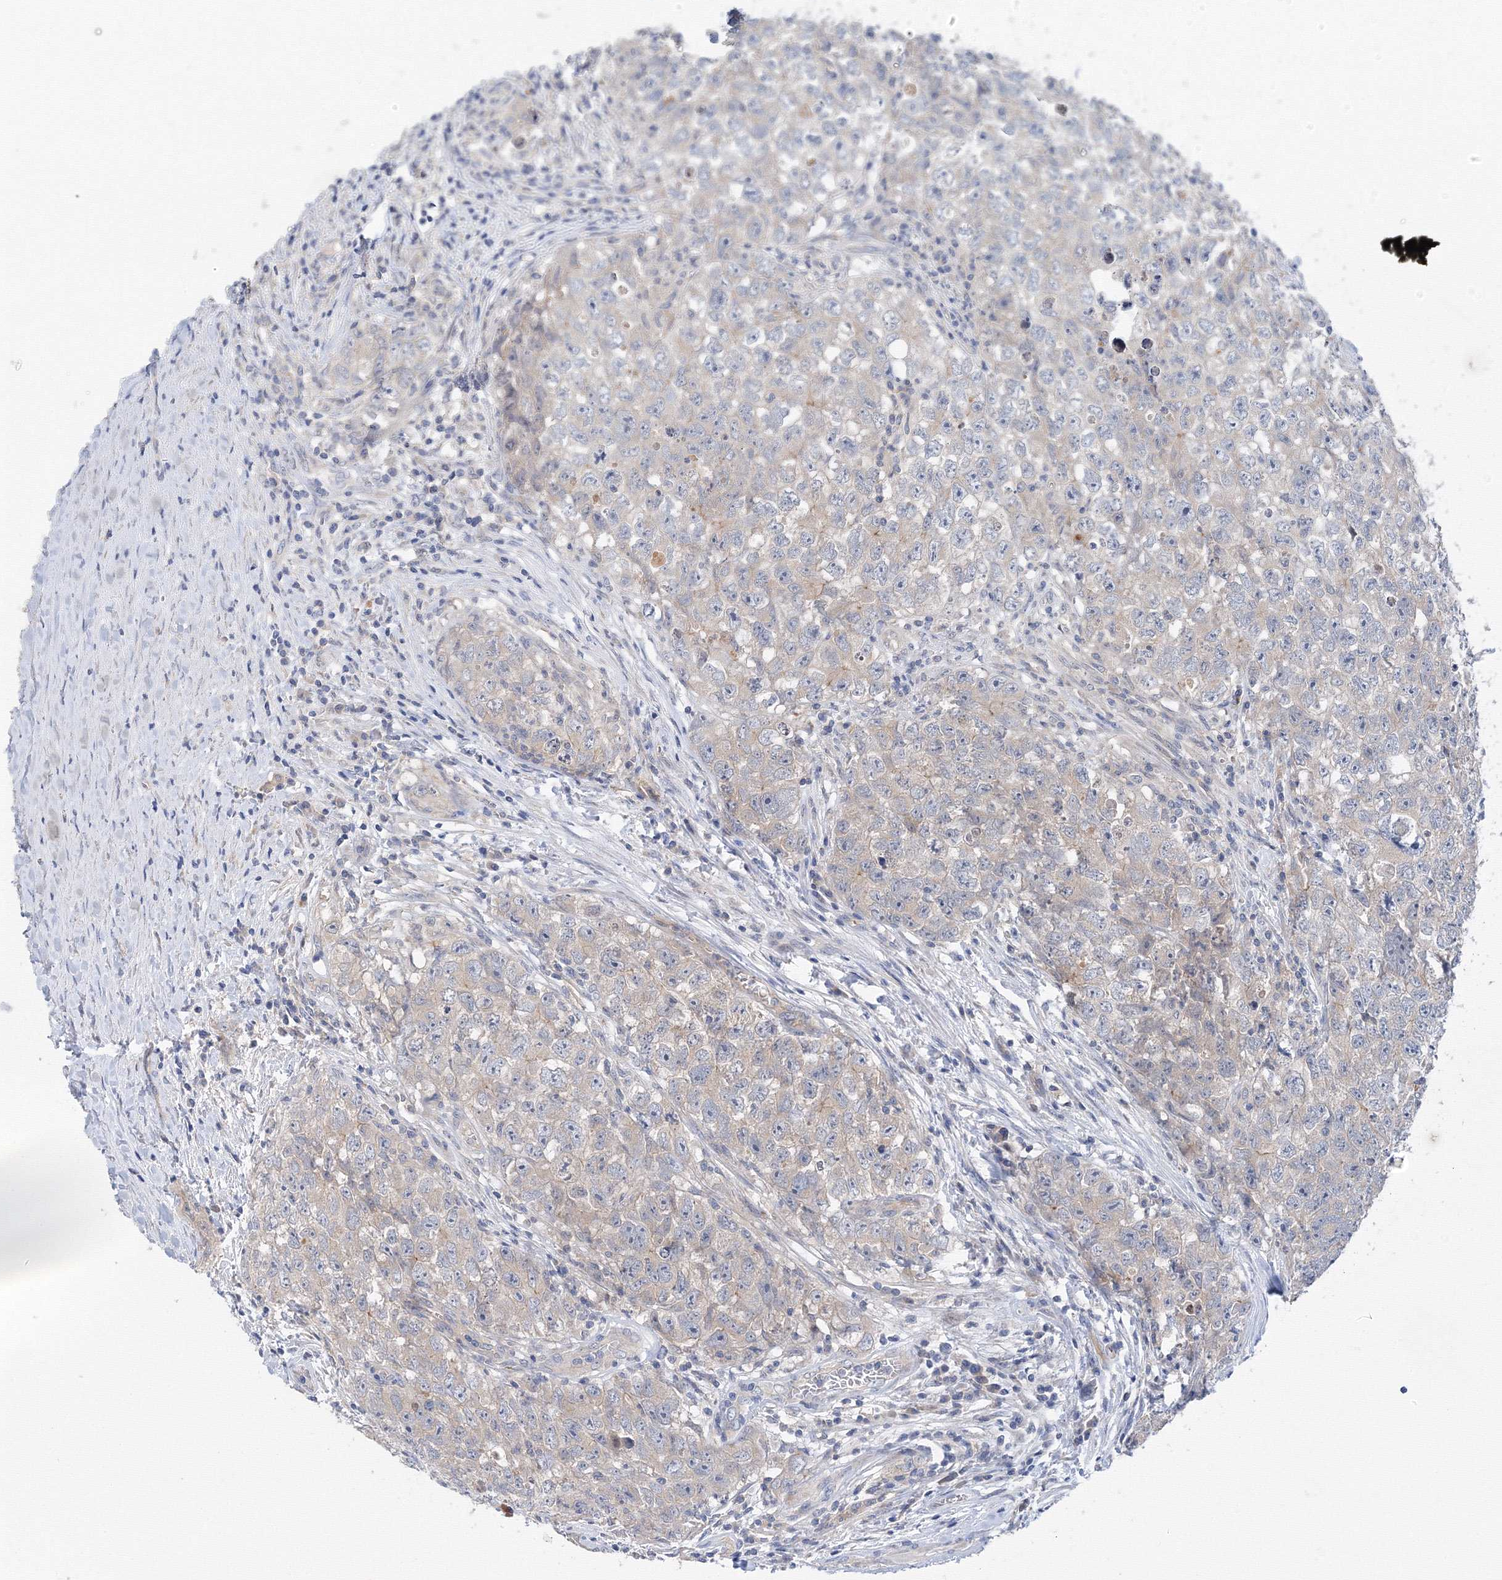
{"staining": {"intensity": "weak", "quantity": "<25%", "location": "cytoplasmic/membranous"}, "tissue": "testis cancer", "cell_type": "Tumor cells", "image_type": "cancer", "snomed": [{"axis": "morphology", "description": "Seminoma, NOS"}, {"axis": "morphology", "description": "Carcinoma, Embryonal, NOS"}, {"axis": "topography", "description": "Testis"}], "caption": "Tumor cells show no significant protein staining in embryonal carcinoma (testis).", "gene": "DIS3L2", "patient": {"sex": "male", "age": 43}}